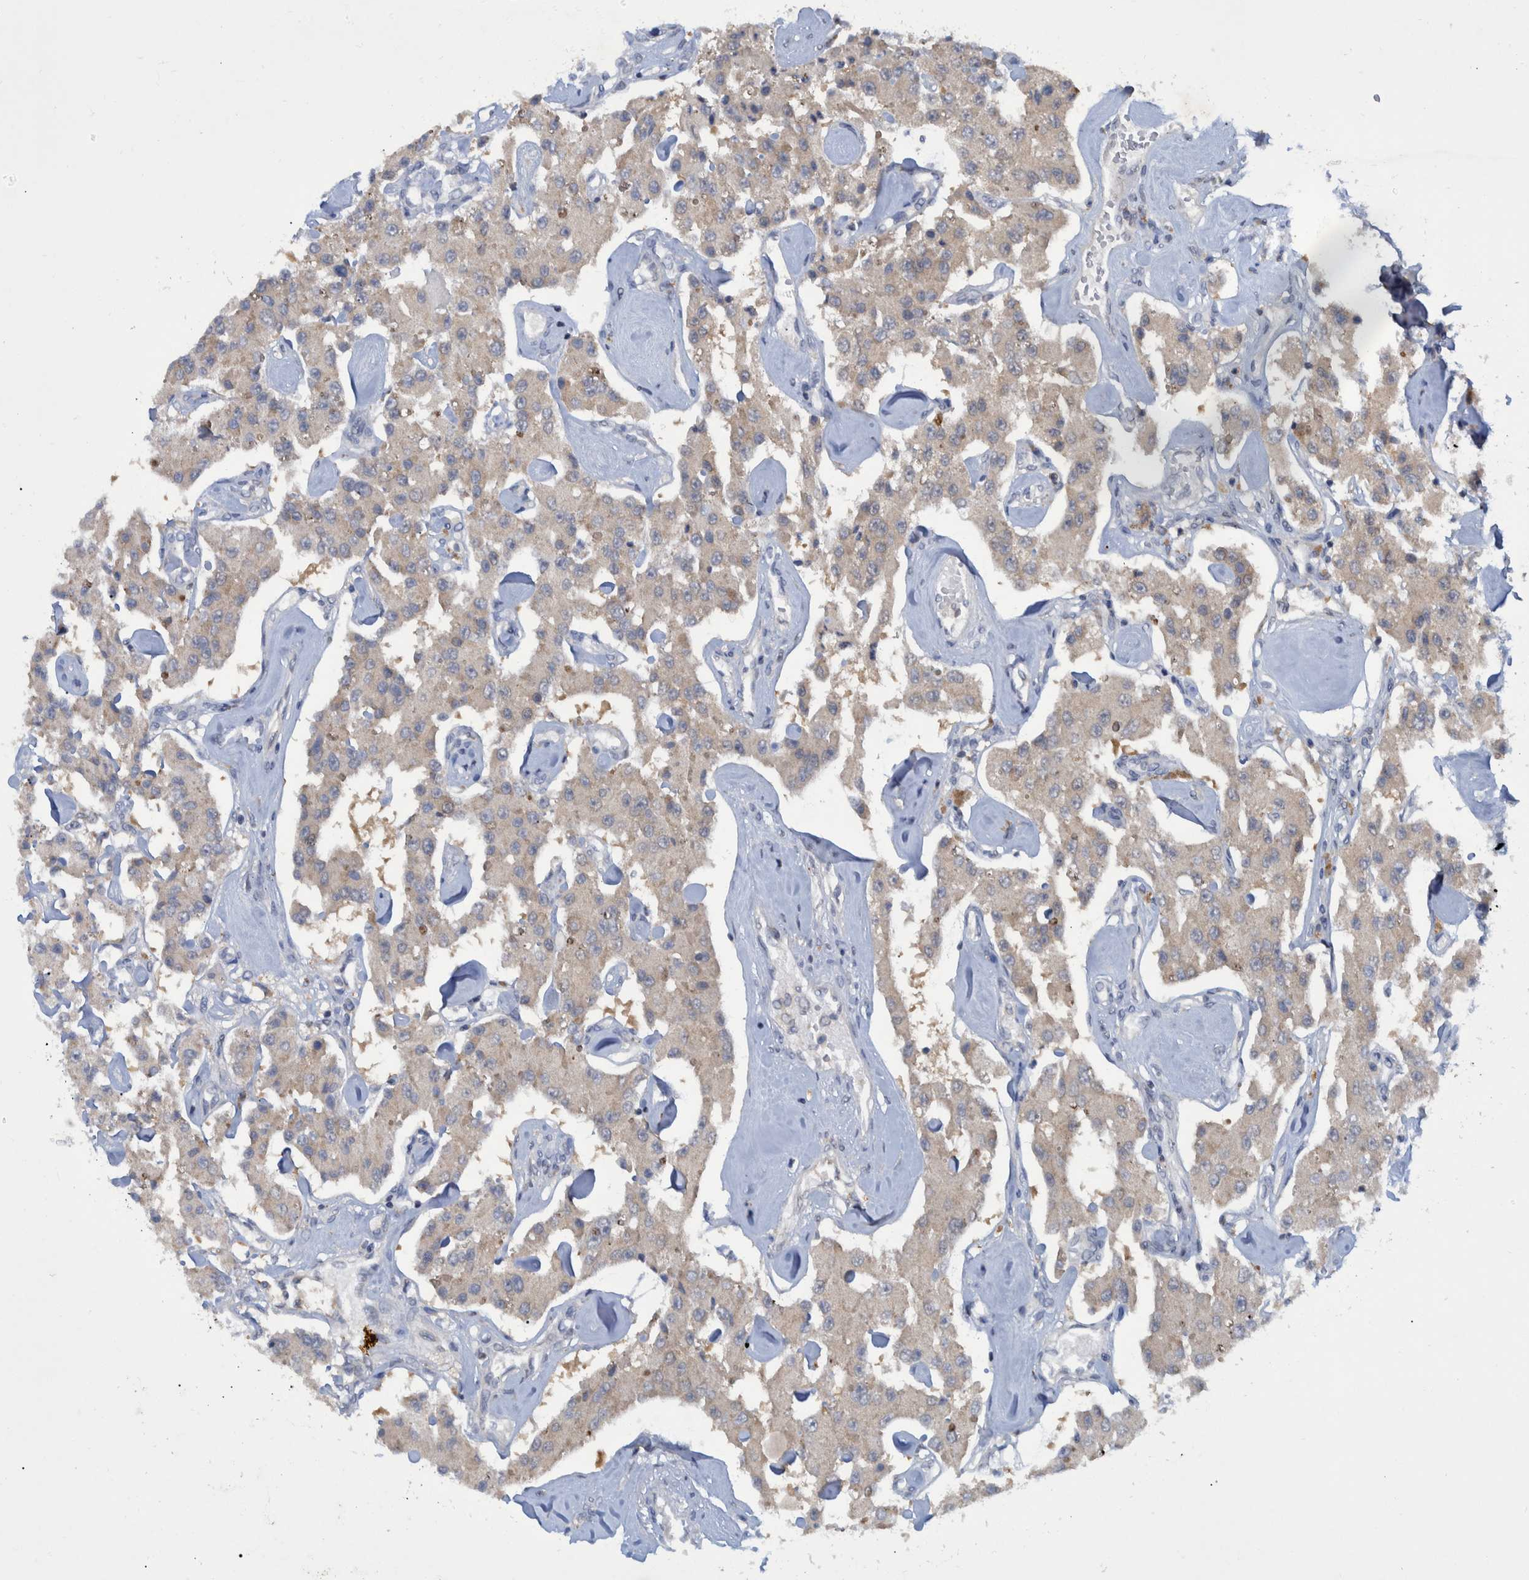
{"staining": {"intensity": "weak", "quantity": ">75%", "location": "cytoplasmic/membranous"}, "tissue": "carcinoid", "cell_type": "Tumor cells", "image_type": "cancer", "snomed": [{"axis": "morphology", "description": "Carcinoid, malignant, NOS"}, {"axis": "topography", "description": "Pancreas"}], "caption": "Immunohistochemistry (DAB) staining of carcinoid demonstrates weak cytoplasmic/membranous protein positivity in about >75% of tumor cells.", "gene": "PCYT2", "patient": {"sex": "male", "age": 41}}